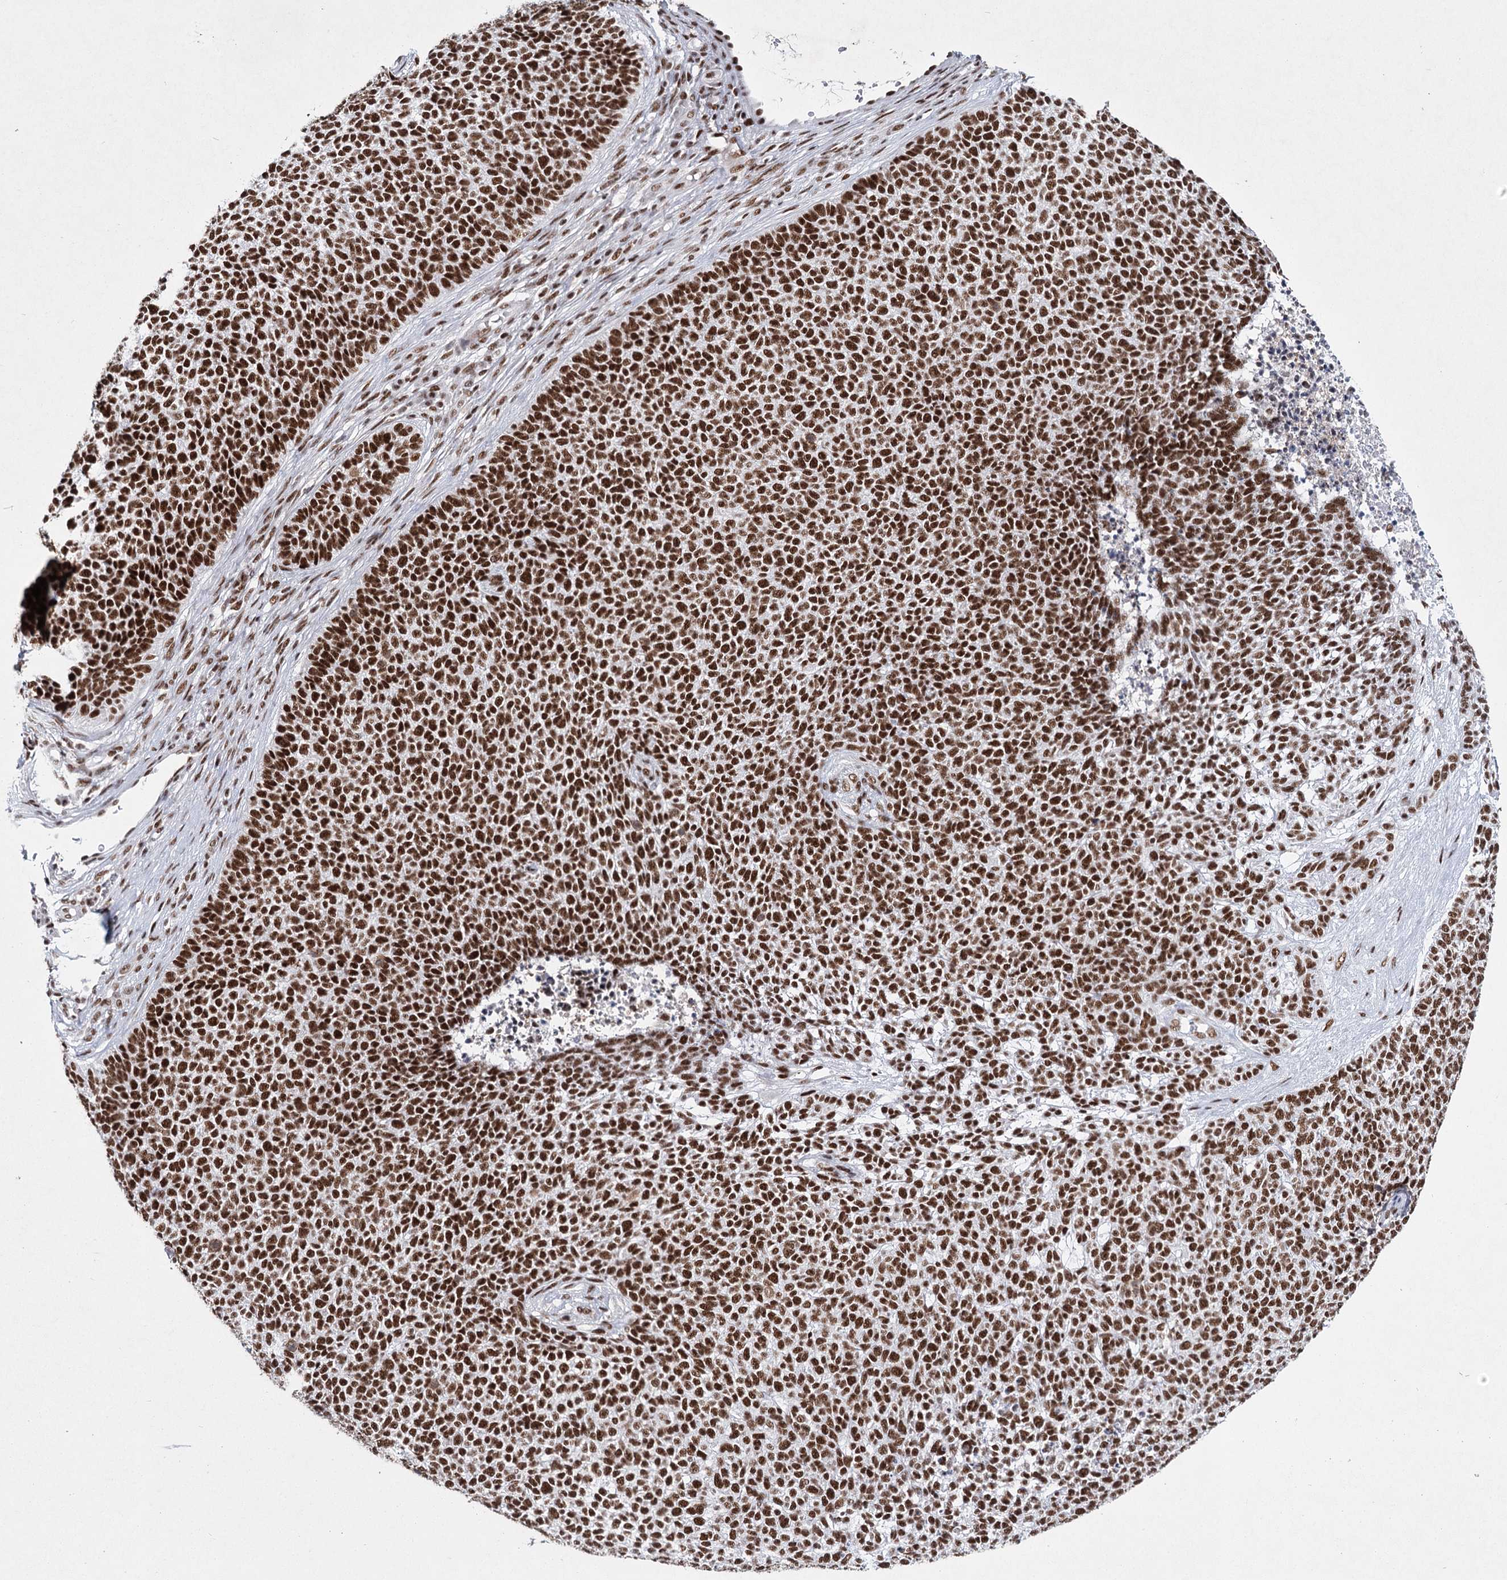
{"staining": {"intensity": "strong", "quantity": ">75%", "location": "nuclear"}, "tissue": "skin cancer", "cell_type": "Tumor cells", "image_type": "cancer", "snomed": [{"axis": "morphology", "description": "Basal cell carcinoma"}, {"axis": "topography", "description": "Skin"}], "caption": "Skin cancer (basal cell carcinoma) tissue reveals strong nuclear positivity in approximately >75% of tumor cells, visualized by immunohistochemistry.", "gene": "SCAF8", "patient": {"sex": "female", "age": 84}}